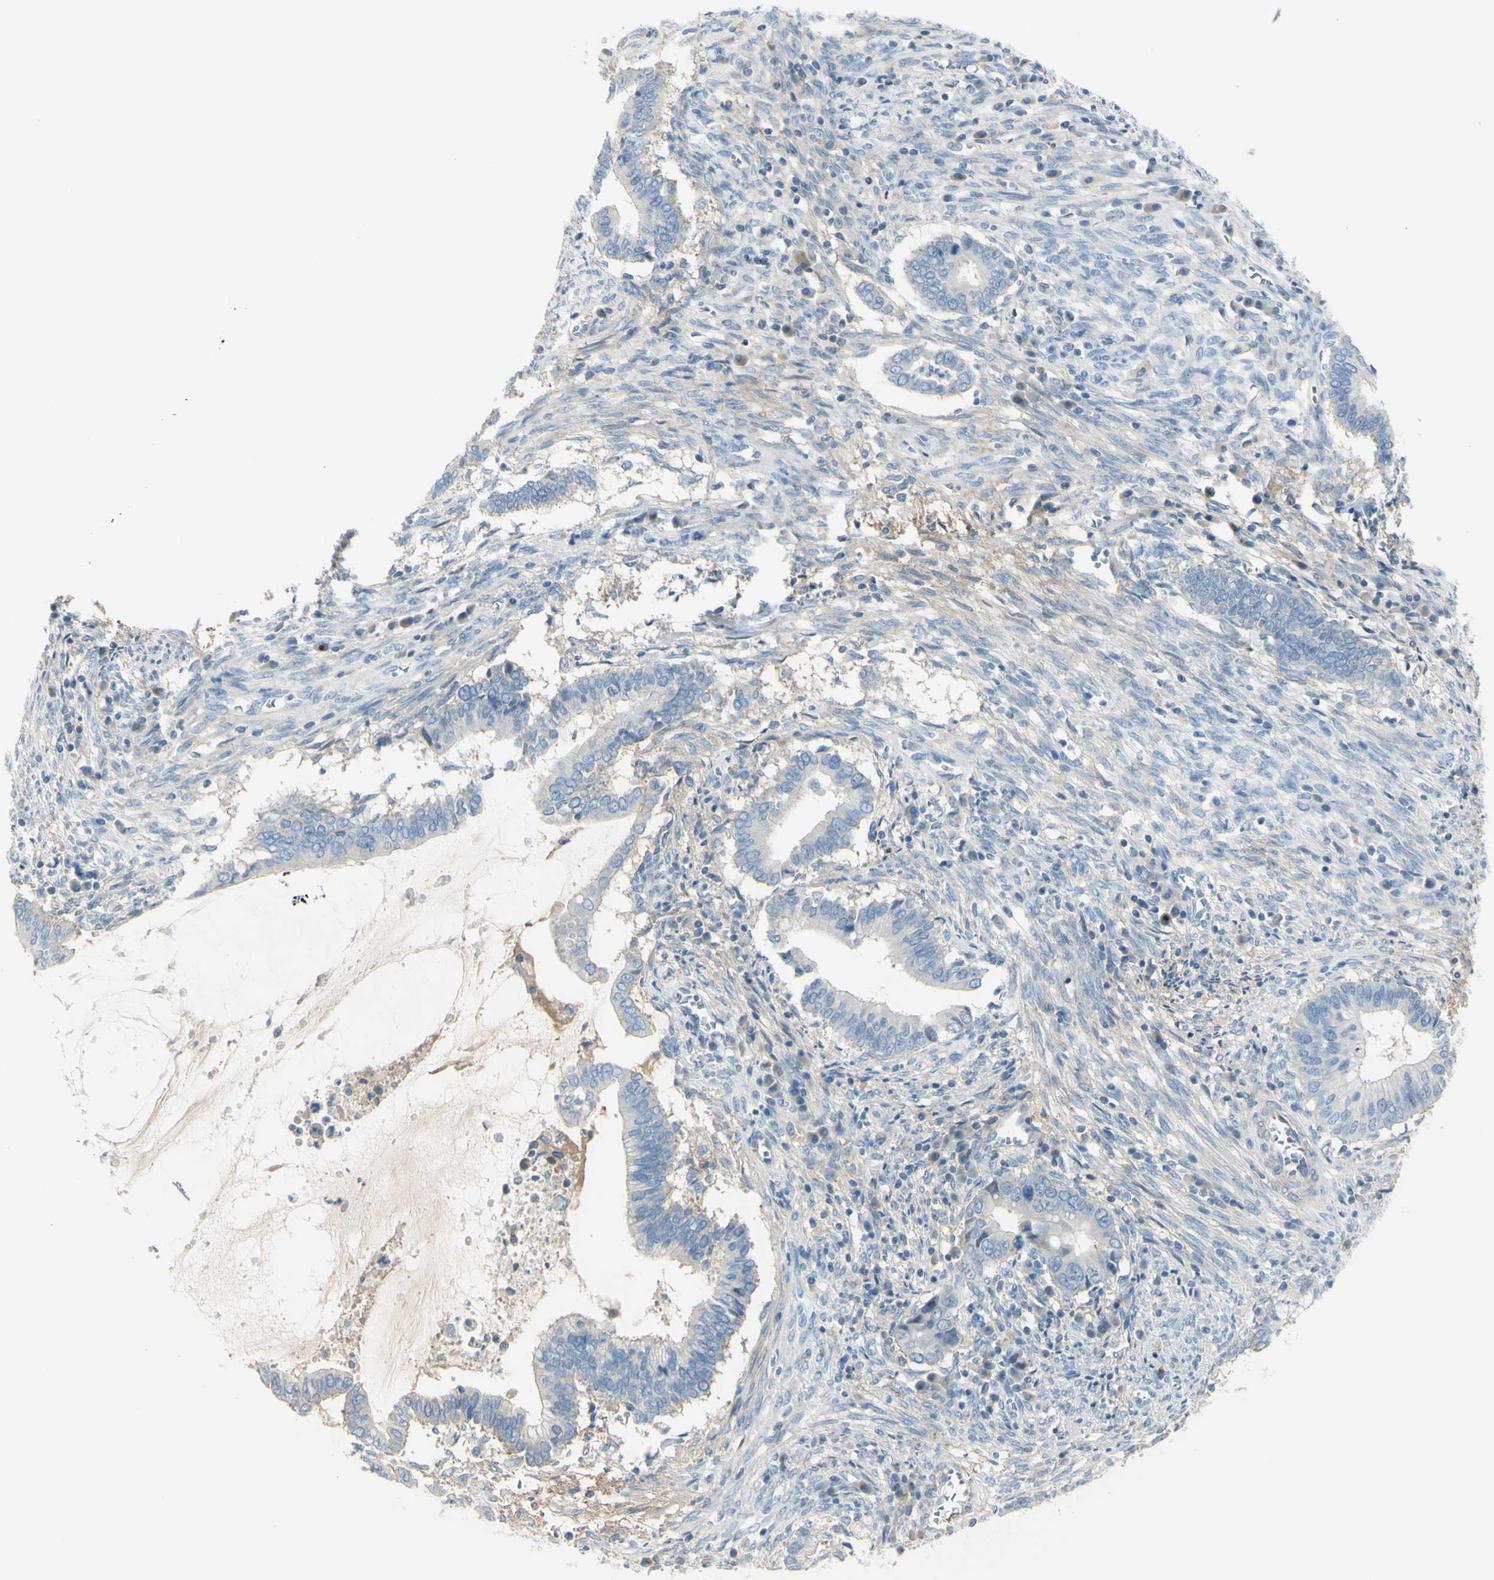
{"staining": {"intensity": "negative", "quantity": "none", "location": "none"}, "tissue": "cervical cancer", "cell_type": "Tumor cells", "image_type": "cancer", "snomed": [{"axis": "morphology", "description": "Adenocarcinoma, NOS"}, {"axis": "topography", "description": "Cervix"}], "caption": "Tumor cells are negative for protein expression in human cervical adenocarcinoma.", "gene": "NCBP2L", "patient": {"sex": "female", "age": 44}}